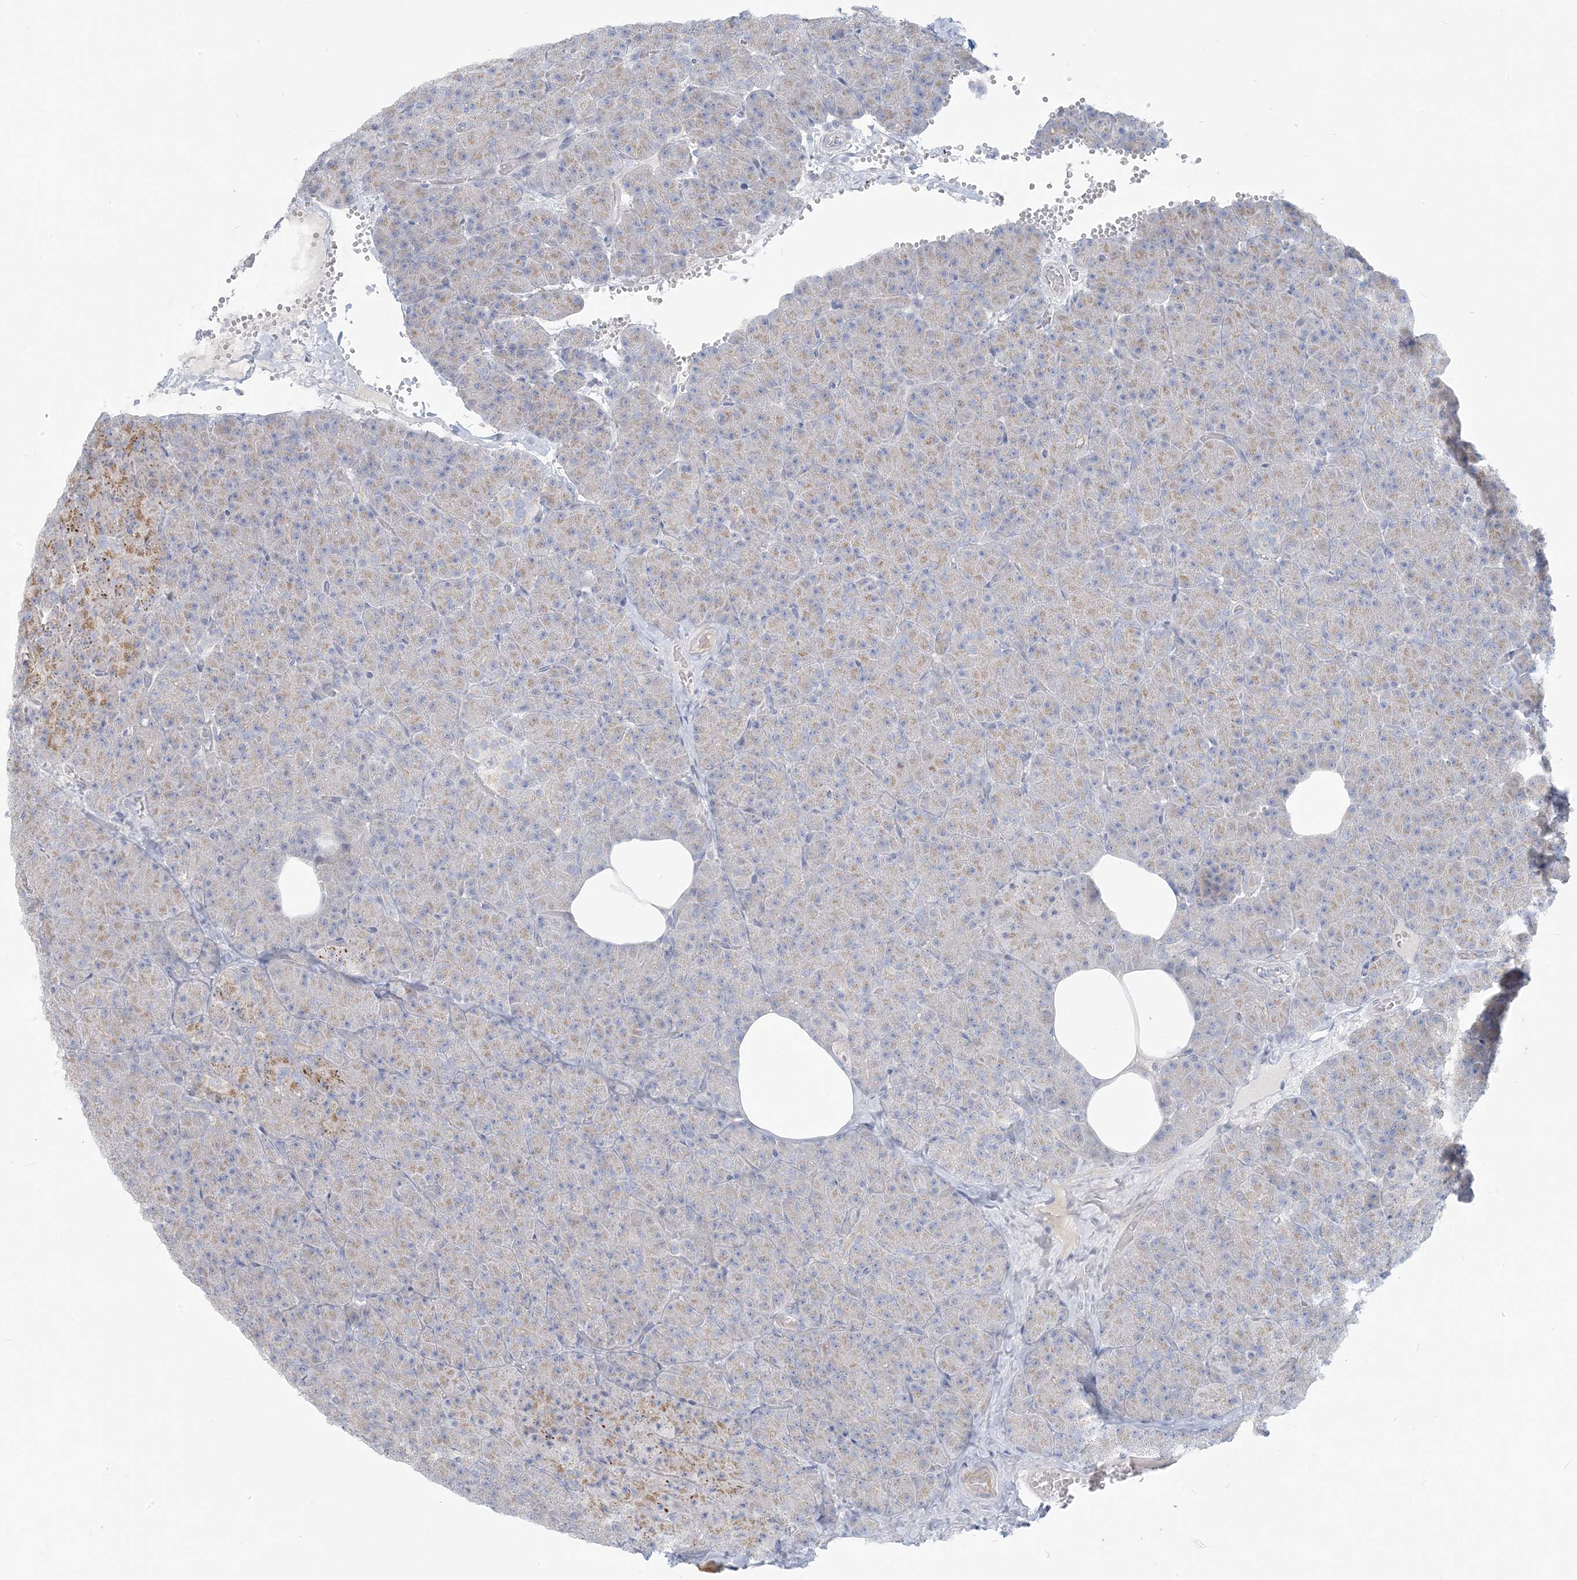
{"staining": {"intensity": "weak", "quantity": ">75%", "location": "cytoplasmic/membranous"}, "tissue": "pancreas", "cell_type": "Exocrine glandular cells", "image_type": "normal", "snomed": [{"axis": "morphology", "description": "Normal tissue, NOS"}, {"axis": "morphology", "description": "Carcinoid, malignant, NOS"}, {"axis": "topography", "description": "Pancreas"}], "caption": "A brown stain shows weak cytoplasmic/membranous positivity of a protein in exocrine glandular cells of normal pancreas. The protein of interest is shown in brown color, while the nuclei are stained blue.", "gene": "SCML1", "patient": {"sex": "female", "age": 35}}